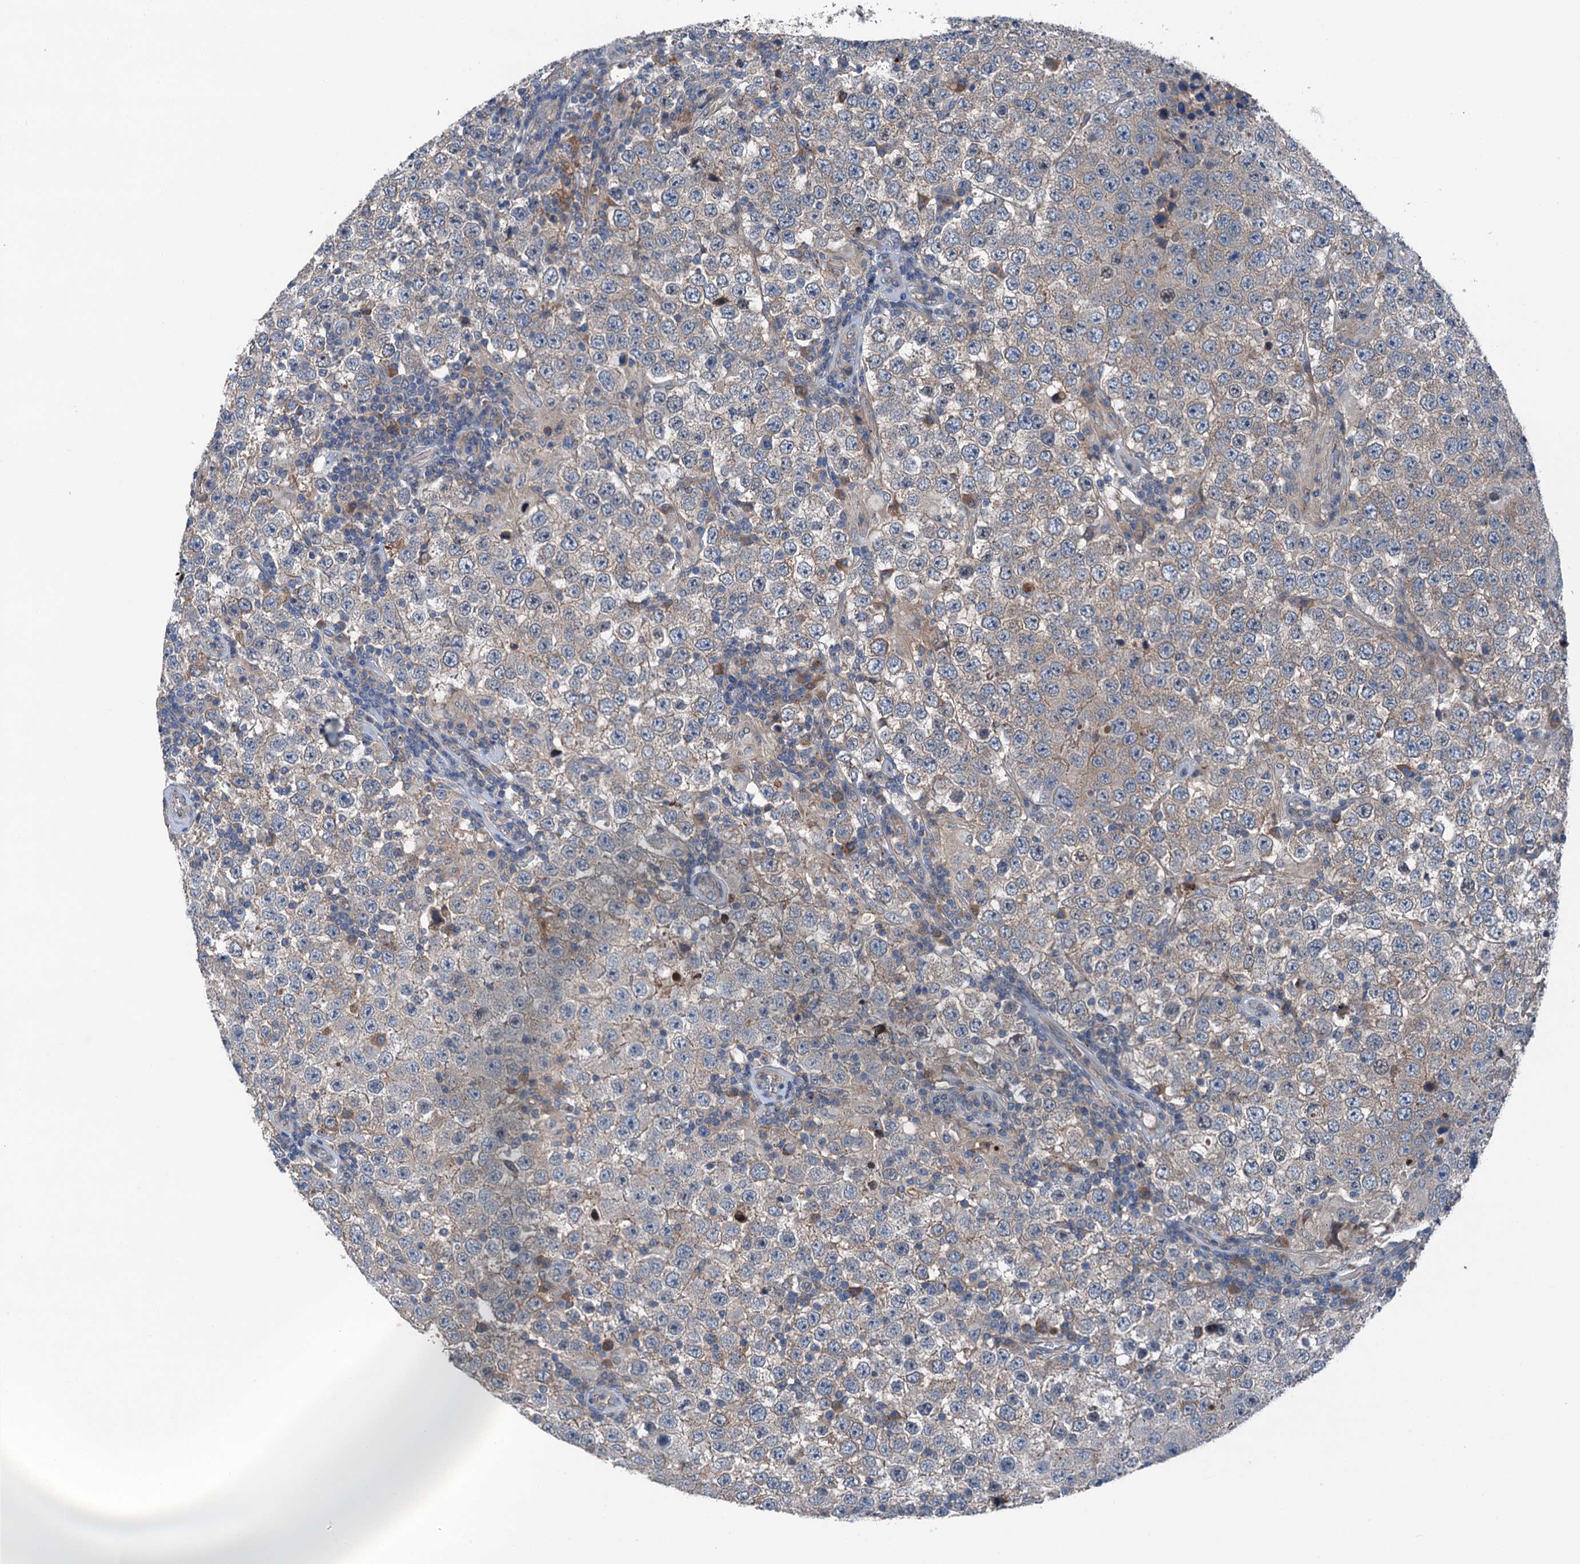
{"staining": {"intensity": "weak", "quantity": ">75%", "location": "cytoplasmic/membranous"}, "tissue": "testis cancer", "cell_type": "Tumor cells", "image_type": "cancer", "snomed": [{"axis": "morphology", "description": "Normal tissue, NOS"}, {"axis": "morphology", "description": "Urothelial carcinoma, High grade"}, {"axis": "morphology", "description": "Seminoma, NOS"}, {"axis": "morphology", "description": "Carcinoma, Embryonal, NOS"}, {"axis": "topography", "description": "Urinary bladder"}, {"axis": "topography", "description": "Testis"}], "caption": "This image reveals immunohistochemistry (IHC) staining of testis urothelial carcinoma (high-grade), with low weak cytoplasmic/membranous staining in approximately >75% of tumor cells.", "gene": "SLC2A10", "patient": {"sex": "male", "age": 41}}